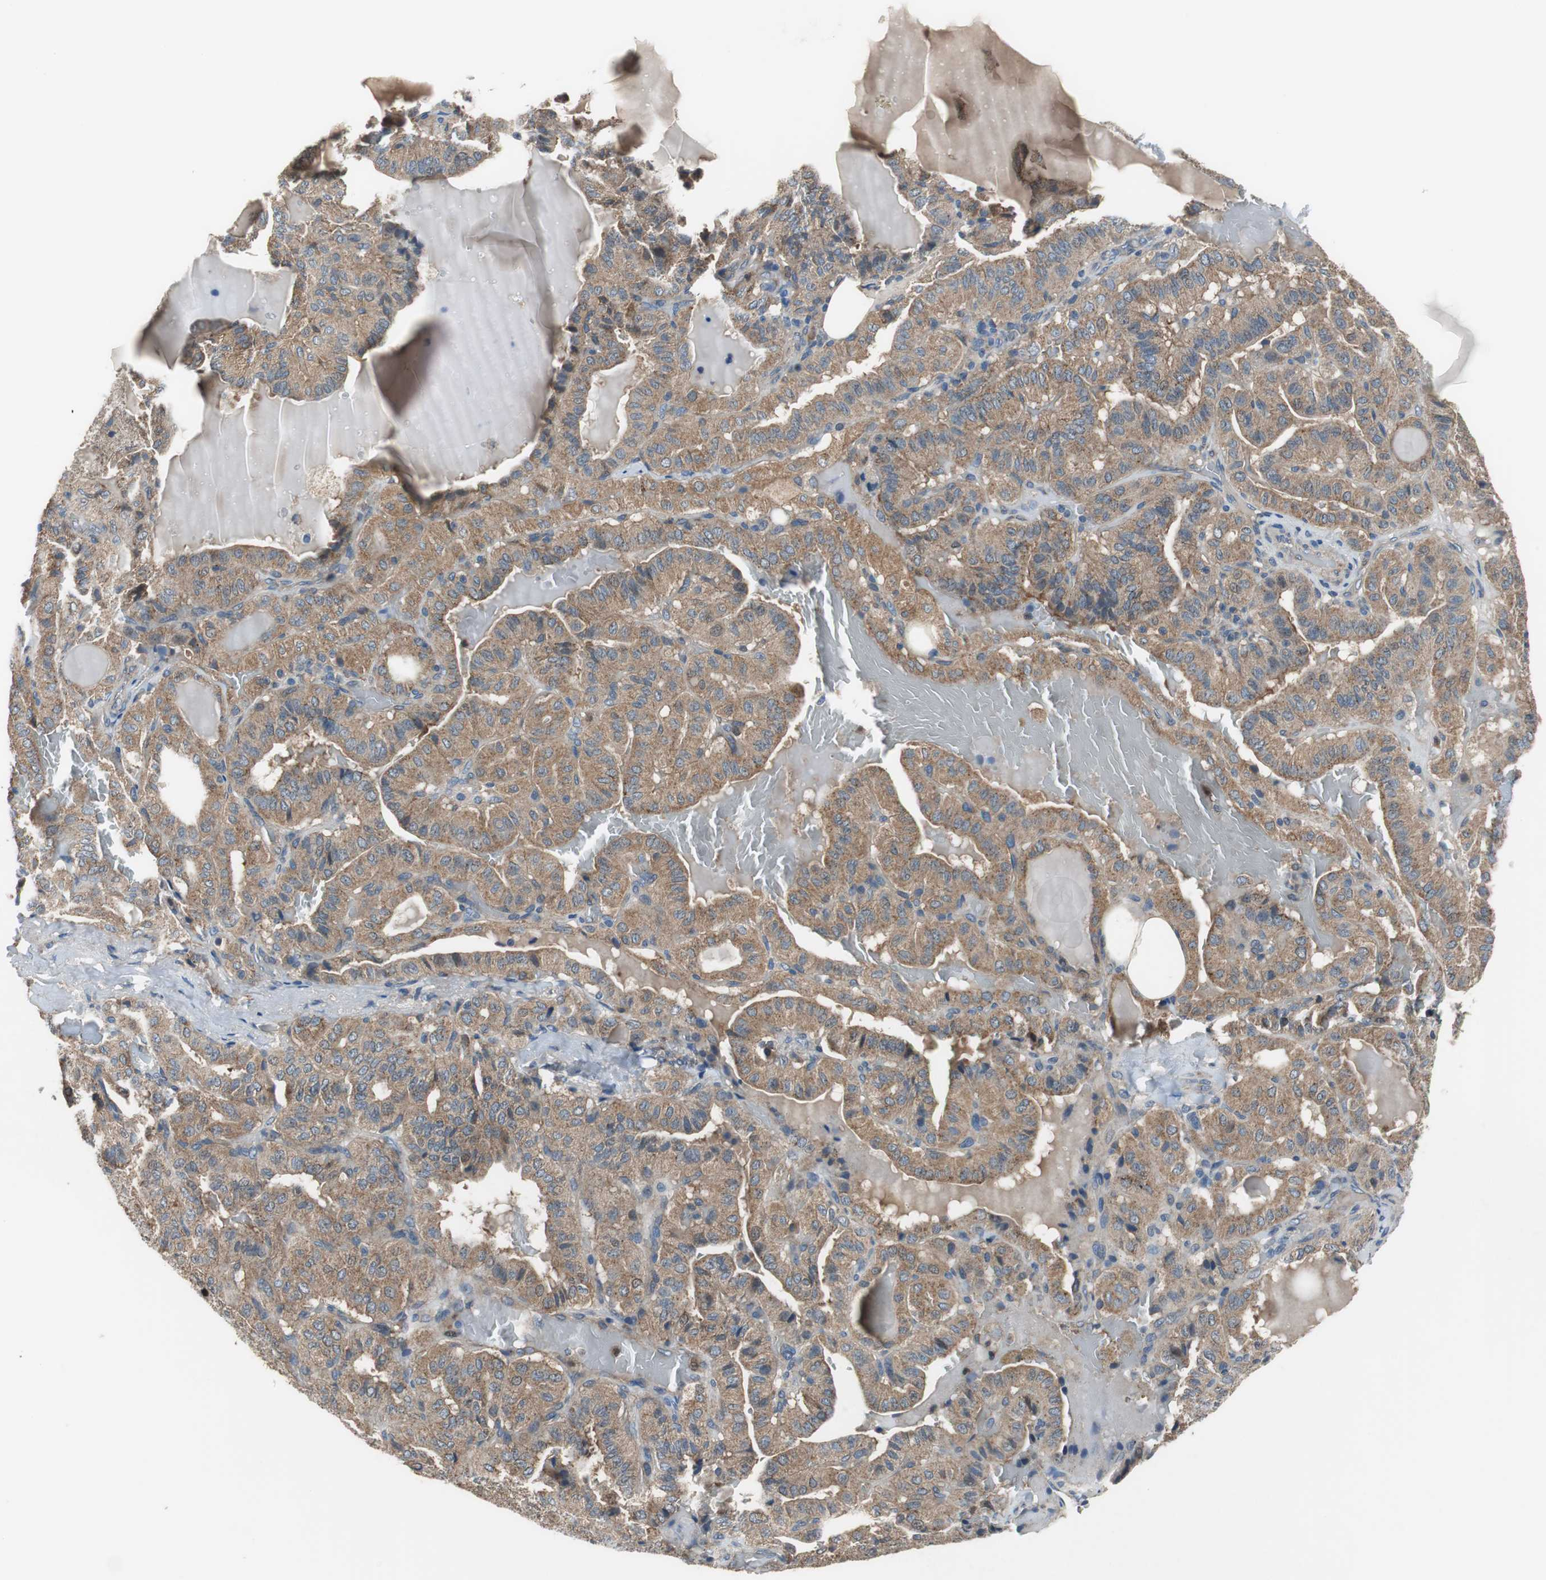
{"staining": {"intensity": "moderate", "quantity": ">75%", "location": "cytoplasmic/membranous"}, "tissue": "thyroid cancer", "cell_type": "Tumor cells", "image_type": "cancer", "snomed": [{"axis": "morphology", "description": "Papillary adenocarcinoma, NOS"}, {"axis": "topography", "description": "Thyroid gland"}], "caption": "The immunohistochemical stain shows moderate cytoplasmic/membranous positivity in tumor cells of thyroid cancer tissue. The staining was performed using DAB to visualize the protein expression in brown, while the nuclei were stained in blue with hematoxylin (Magnification: 20x).", "gene": "PI4KB", "patient": {"sex": "male", "age": 77}}